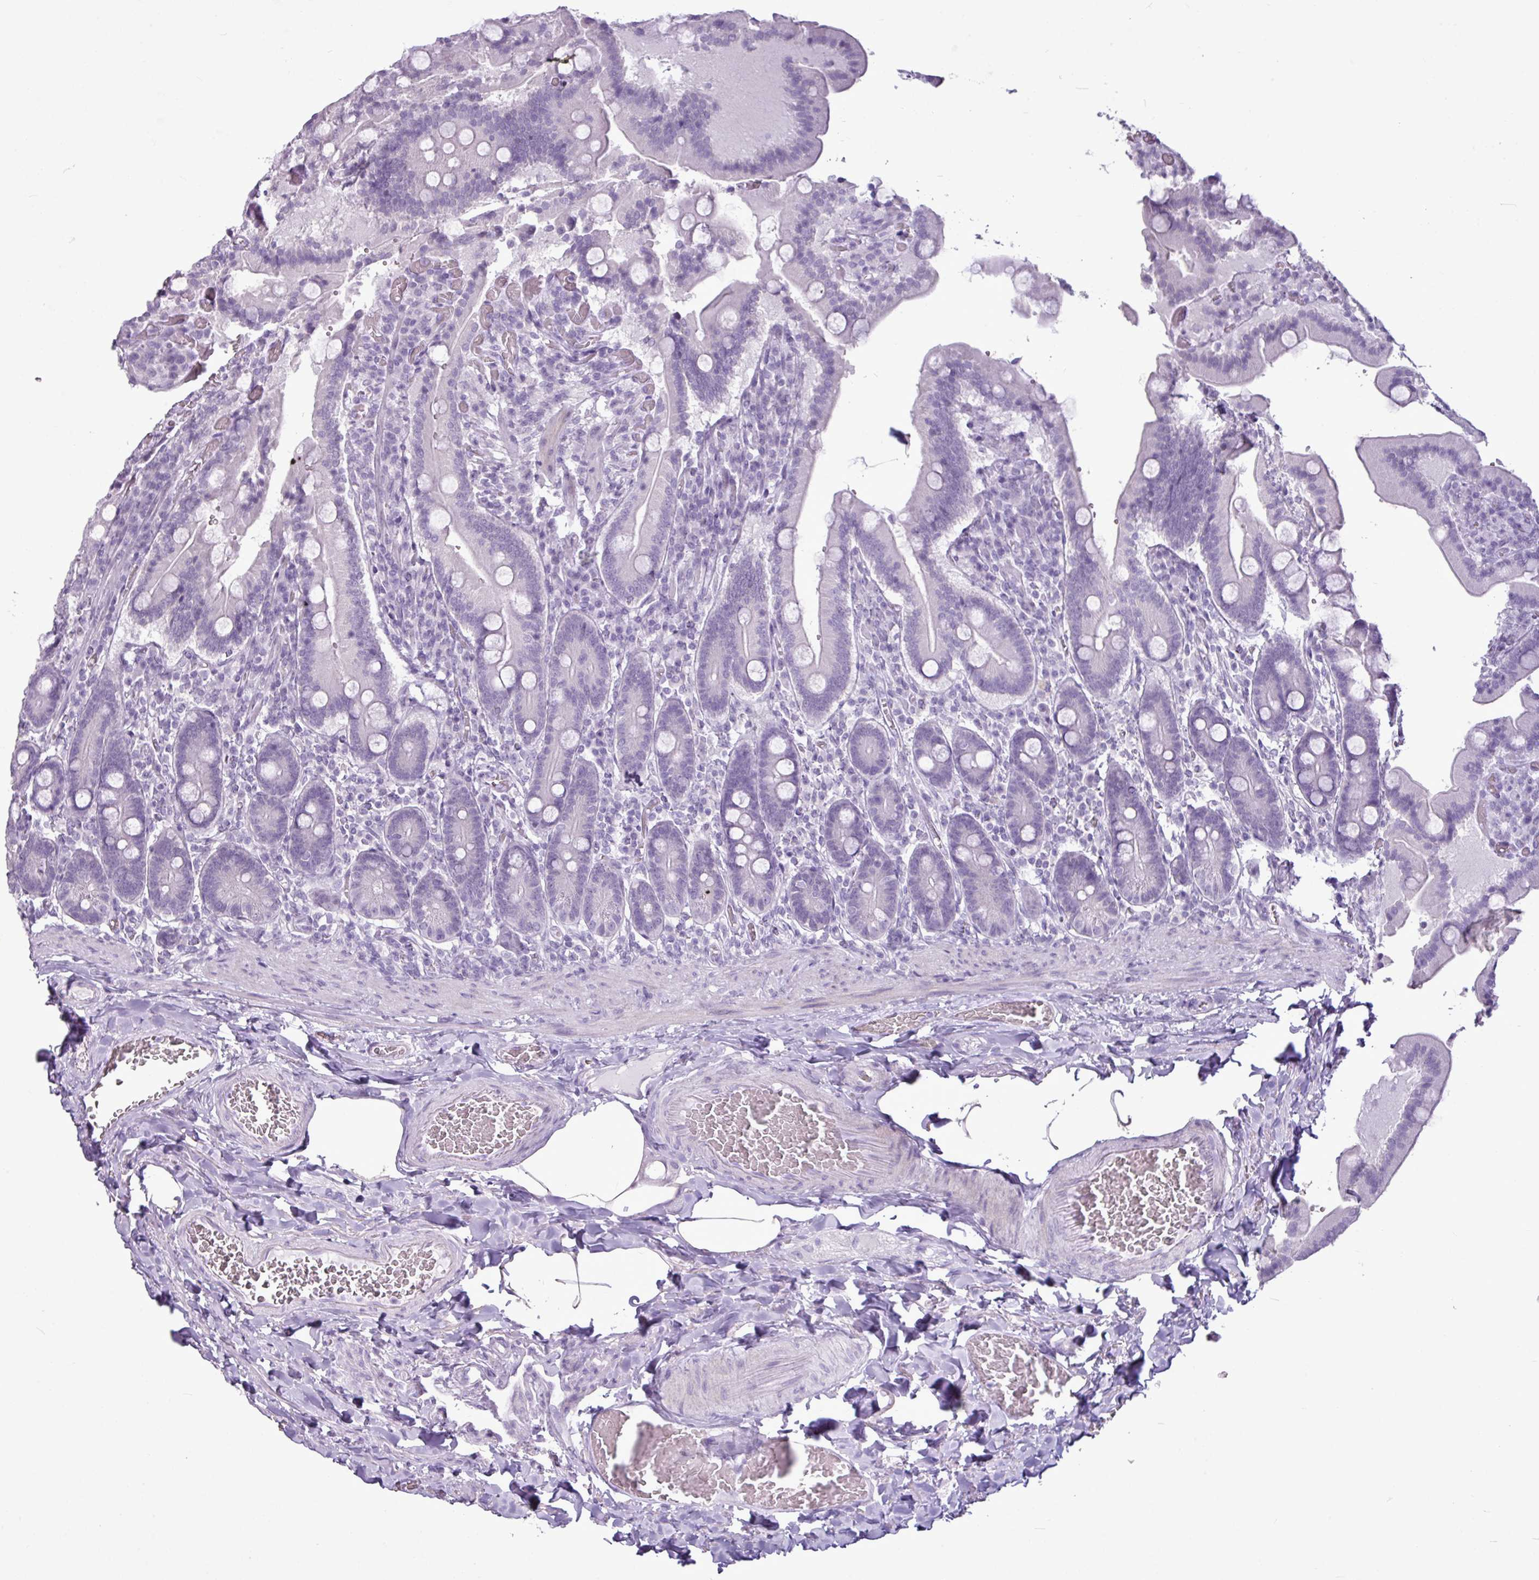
{"staining": {"intensity": "negative", "quantity": "none", "location": "none"}, "tissue": "duodenum", "cell_type": "Glandular cells", "image_type": "normal", "snomed": [{"axis": "morphology", "description": "Normal tissue, NOS"}, {"axis": "topography", "description": "Duodenum"}], "caption": "This is an IHC micrograph of unremarkable human duodenum. There is no staining in glandular cells.", "gene": "AMY2A", "patient": {"sex": "female", "age": 62}}